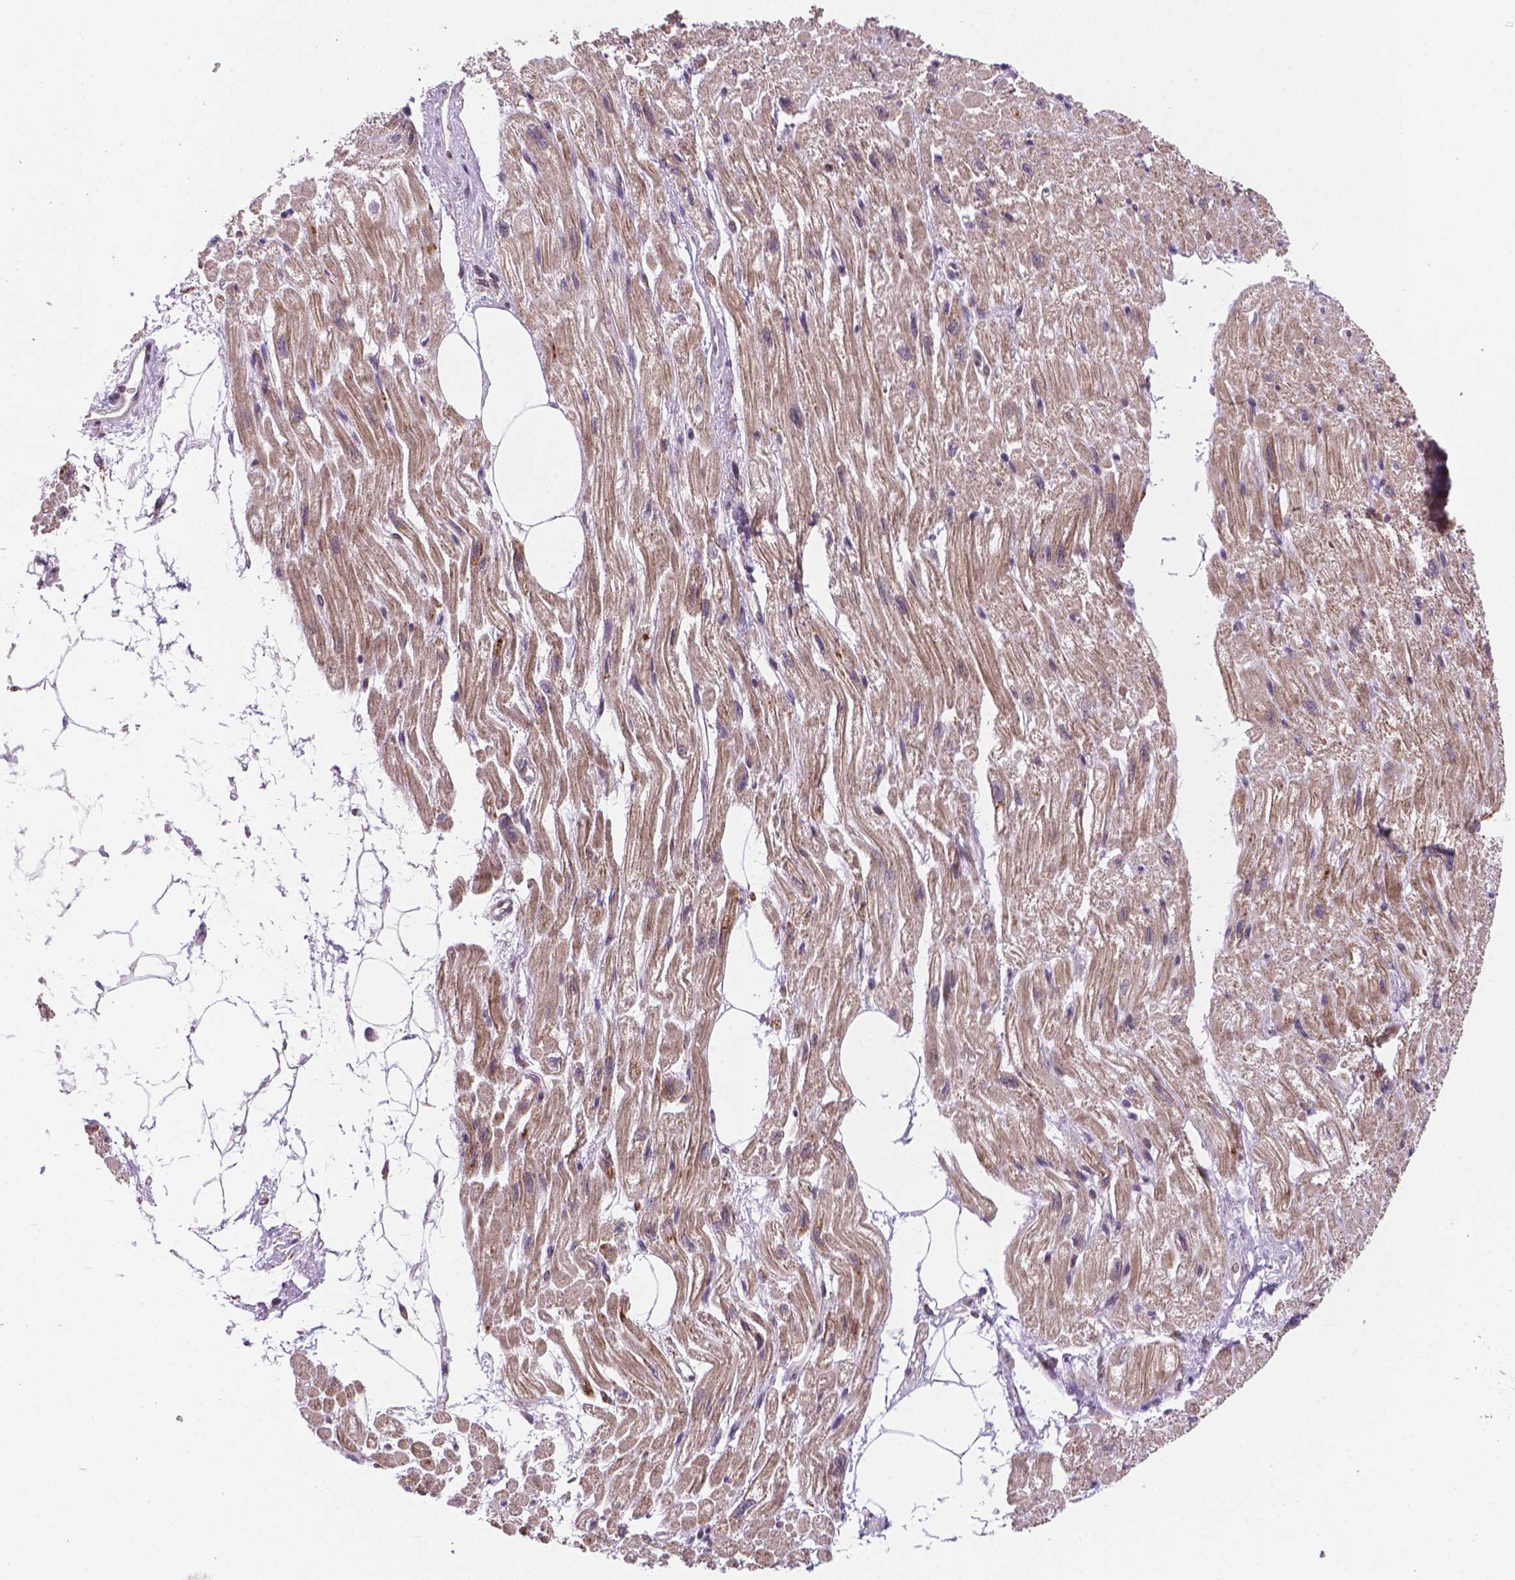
{"staining": {"intensity": "moderate", "quantity": "25%-75%", "location": "cytoplasmic/membranous"}, "tissue": "heart muscle", "cell_type": "Cardiomyocytes", "image_type": "normal", "snomed": [{"axis": "morphology", "description": "Normal tissue, NOS"}, {"axis": "topography", "description": "Heart"}], "caption": "Immunohistochemistry (IHC) of normal heart muscle exhibits medium levels of moderate cytoplasmic/membranous staining in about 25%-75% of cardiomyocytes. The staining is performed using DAB brown chromogen to label protein expression. The nuclei are counter-stained blue using hematoxylin.", "gene": "FNIP1", "patient": {"sex": "female", "age": 62}}